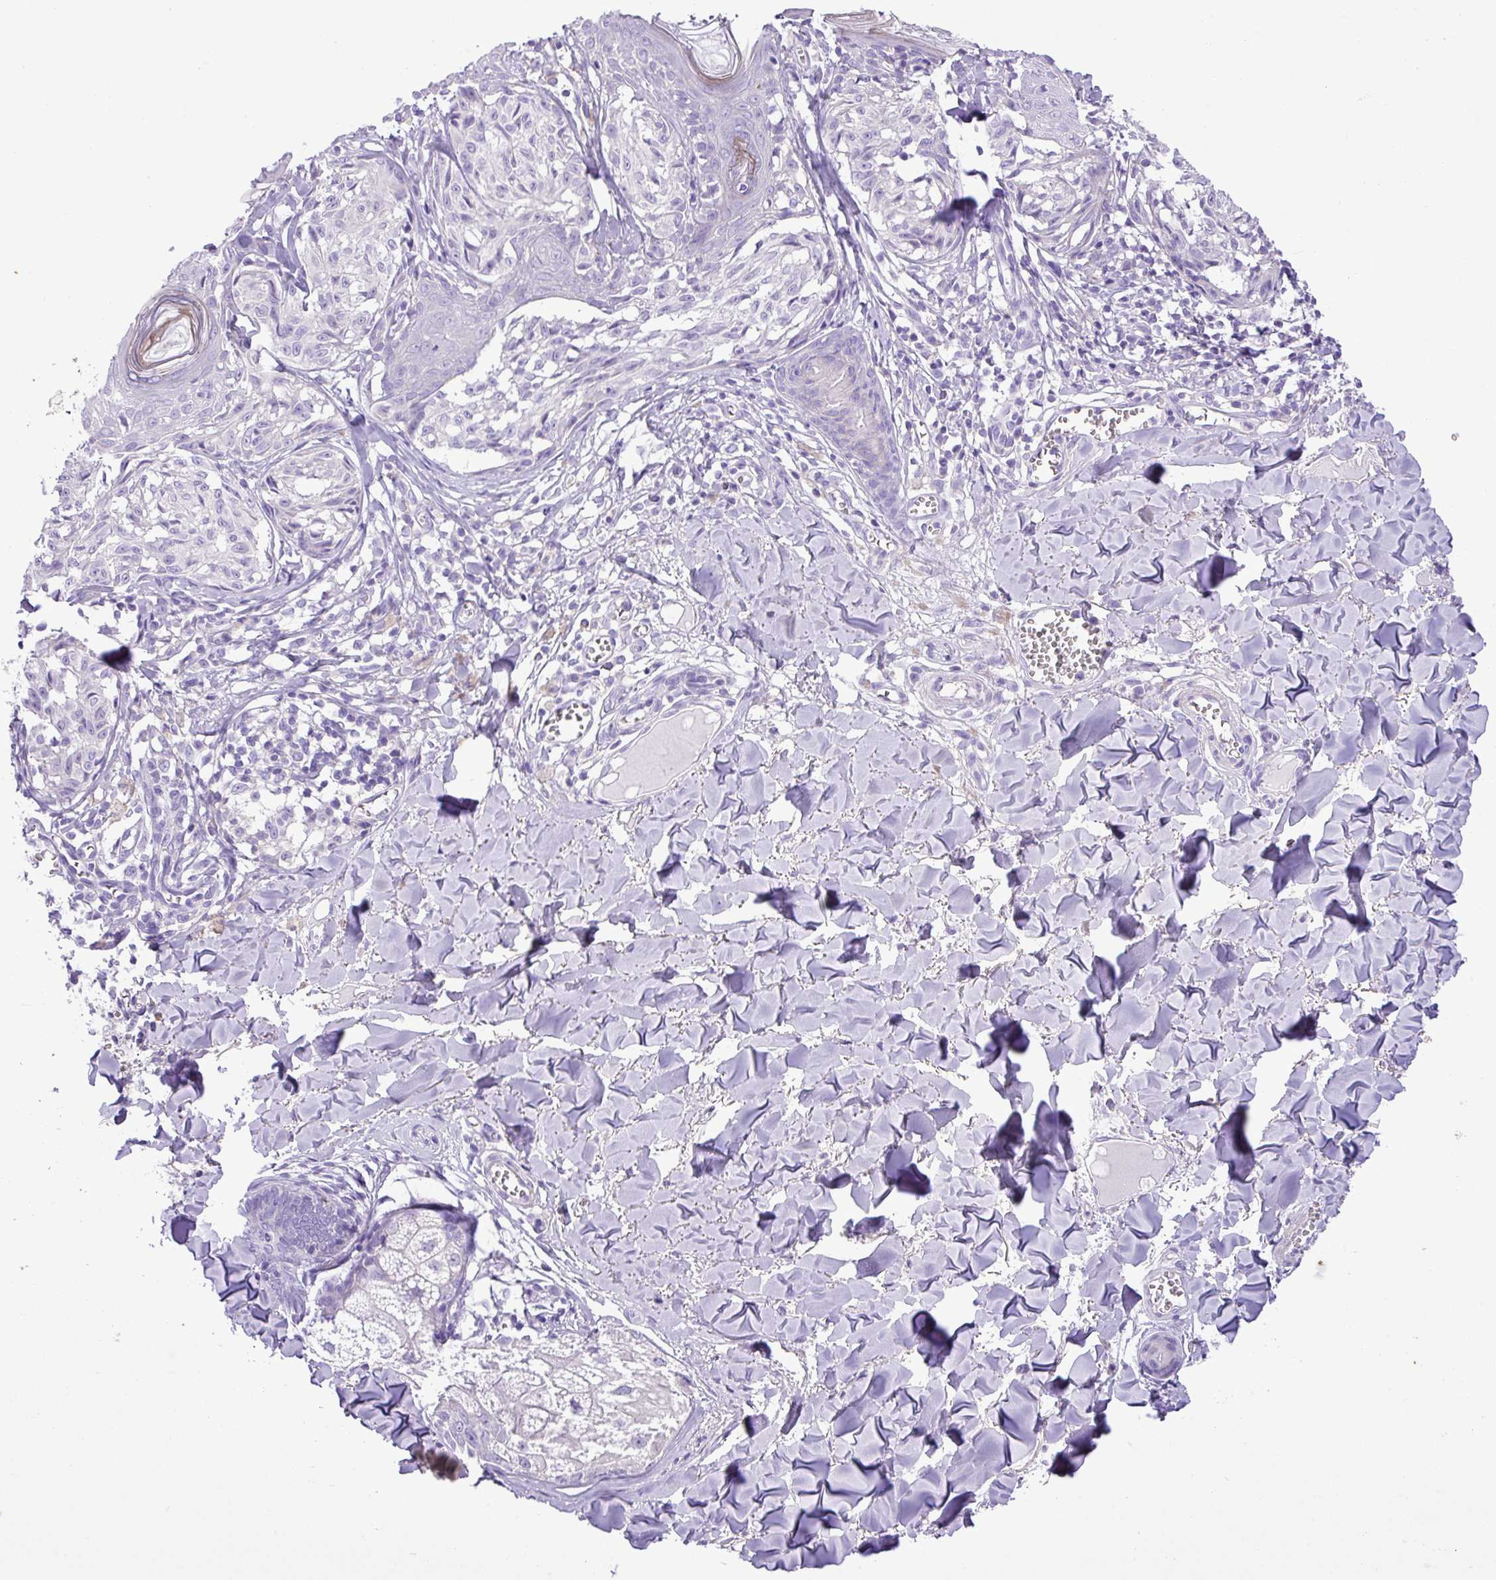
{"staining": {"intensity": "negative", "quantity": "none", "location": "none"}, "tissue": "melanoma", "cell_type": "Tumor cells", "image_type": "cancer", "snomed": [{"axis": "morphology", "description": "Malignant melanoma, NOS"}, {"axis": "topography", "description": "Skin"}], "caption": "This is an IHC photomicrograph of melanoma. There is no staining in tumor cells.", "gene": "ZNF334", "patient": {"sex": "female", "age": 43}}